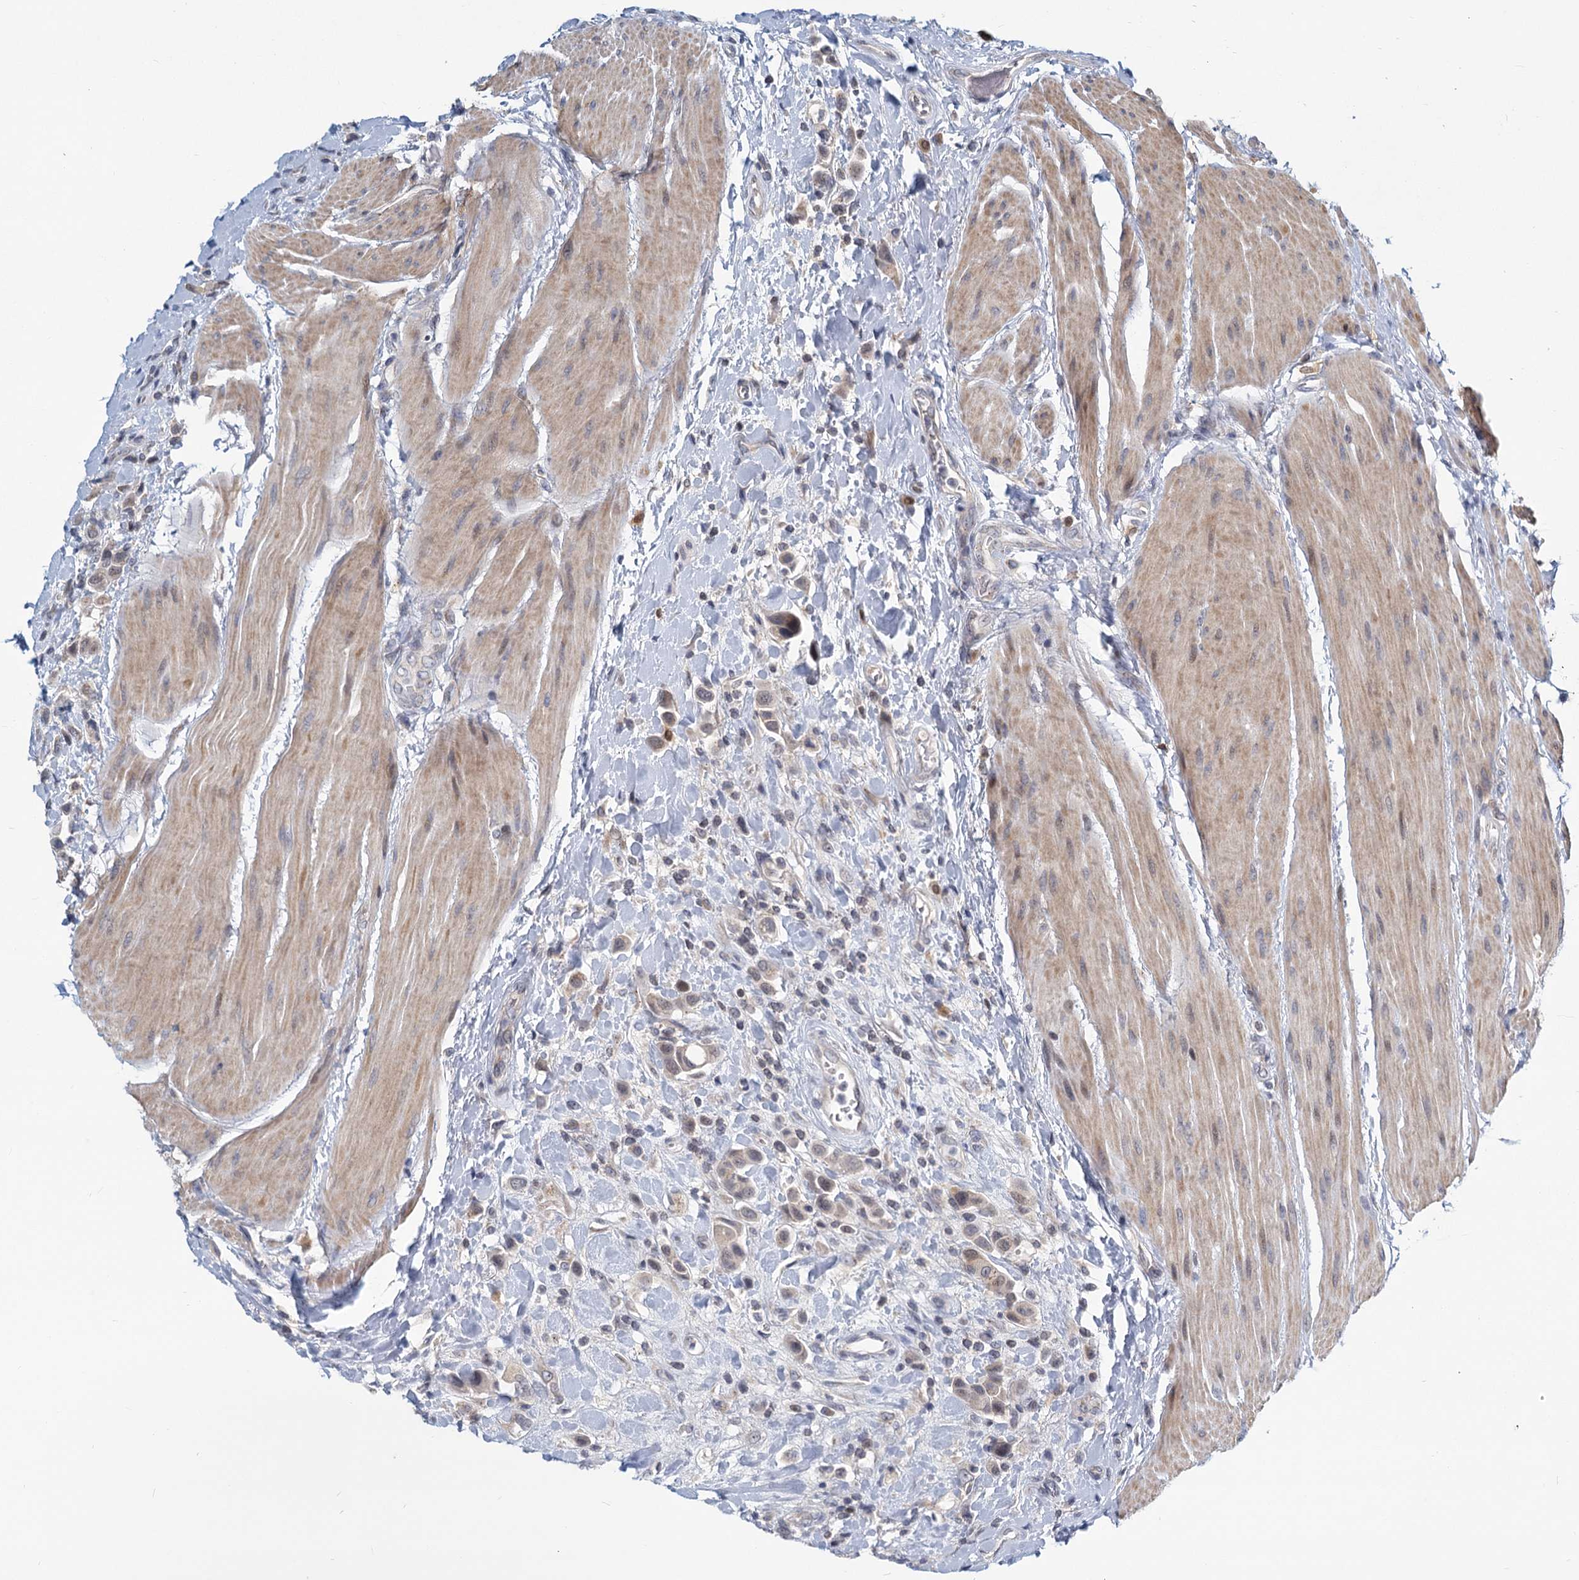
{"staining": {"intensity": "weak", "quantity": "<25%", "location": "cytoplasmic/membranous"}, "tissue": "urothelial cancer", "cell_type": "Tumor cells", "image_type": "cancer", "snomed": [{"axis": "morphology", "description": "Urothelial carcinoma, High grade"}, {"axis": "topography", "description": "Urinary bladder"}], "caption": "Human urothelial cancer stained for a protein using IHC demonstrates no expression in tumor cells.", "gene": "STAP1", "patient": {"sex": "male", "age": 50}}